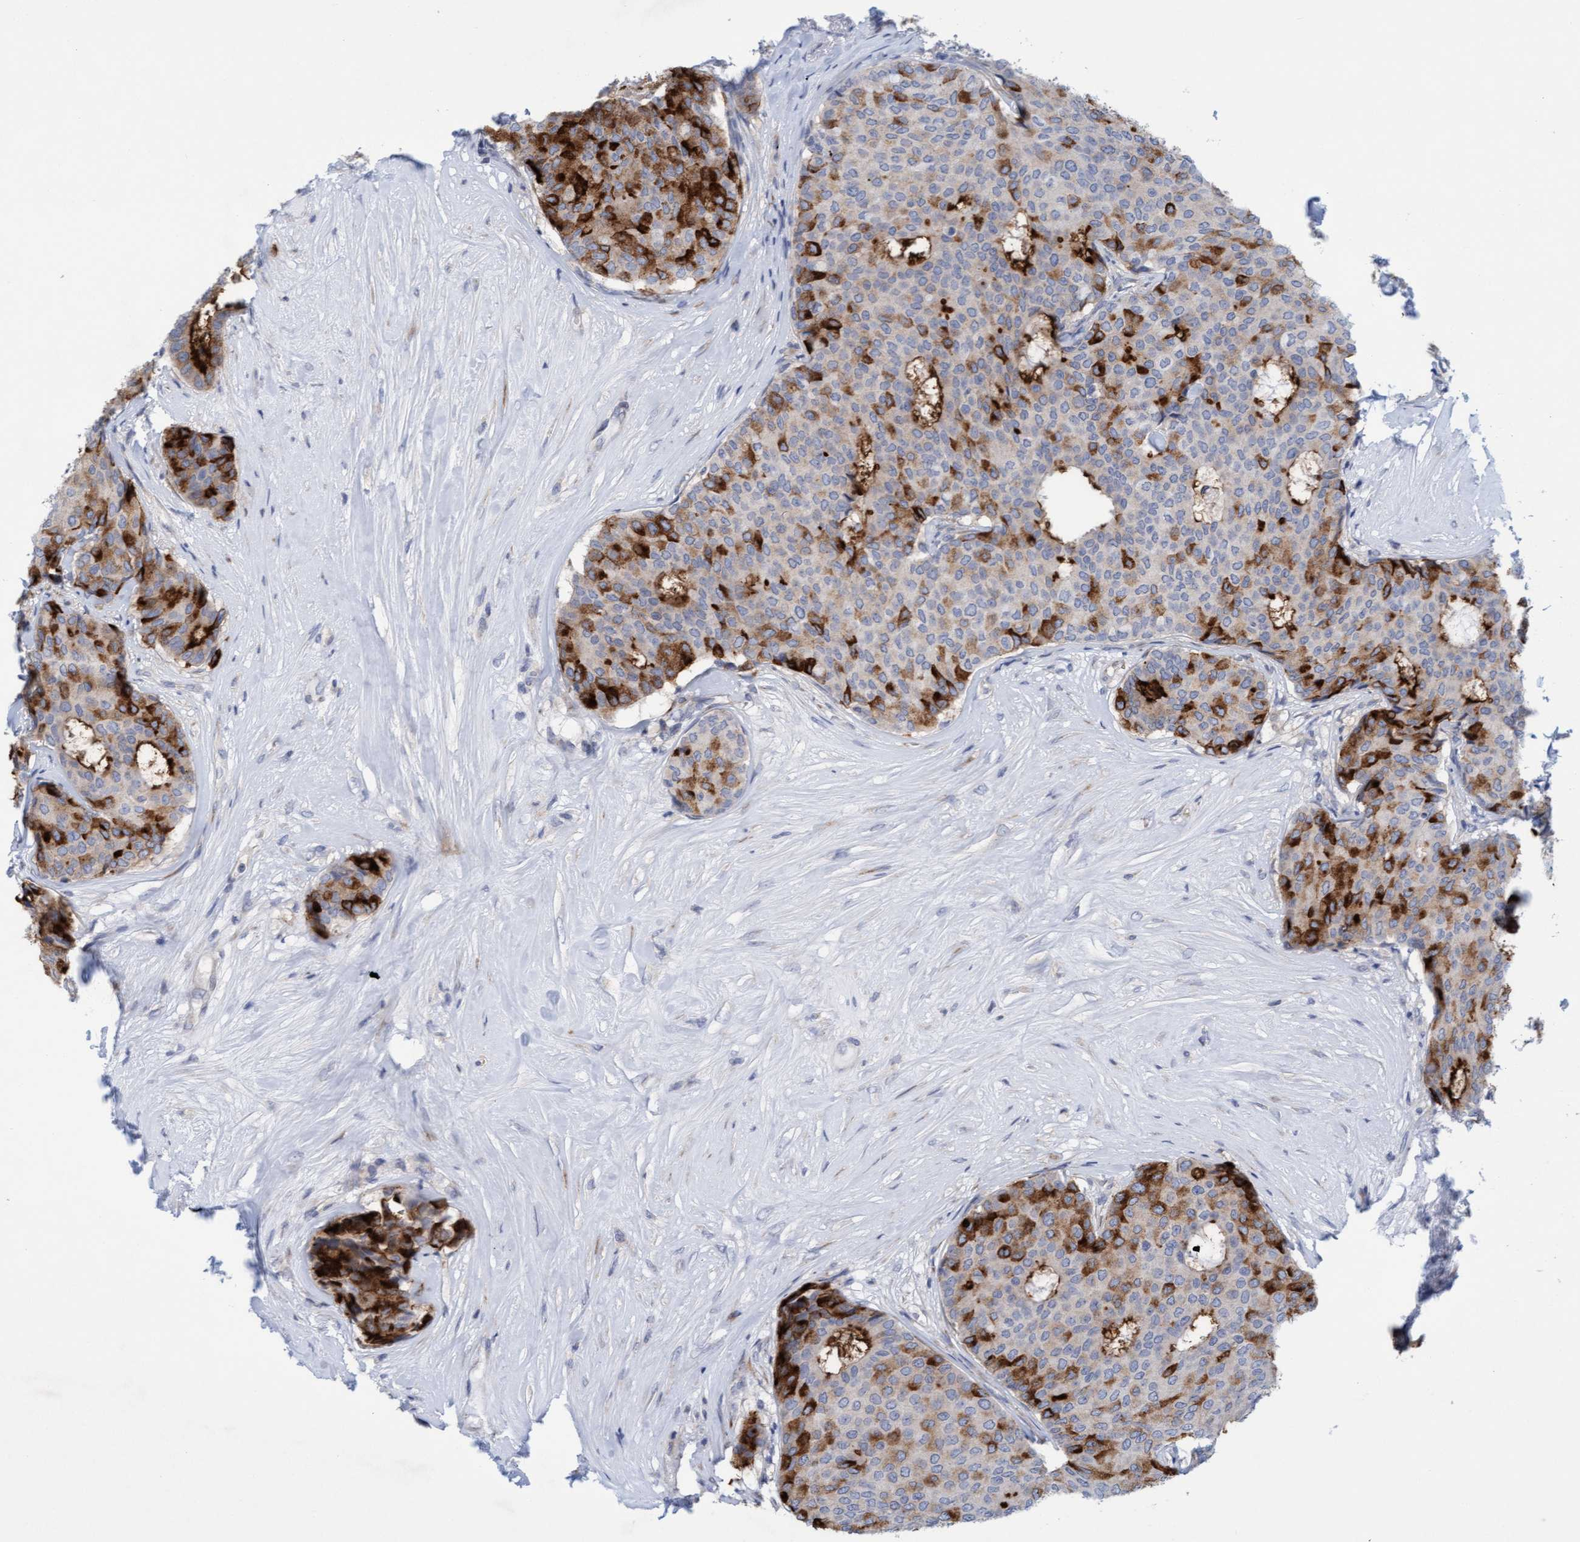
{"staining": {"intensity": "strong", "quantity": "25%-75%", "location": "cytoplasmic/membranous"}, "tissue": "breast cancer", "cell_type": "Tumor cells", "image_type": "cancer", "snomed": [{"axis": "morphology", "description": "Duct carcinoma"}, {"axis": "topography", "description": "Breast"}], "caption": "Tumor cells demonstrate high levels of strong cytoplasmic/membranous staining in about 25%-75% of cells in human invasive ductal carcinoma (breast). (brown staining indicates protein expression, while blue staining denotes nuclei).", "gene": "SLC28A3", "patient": {"sex": "female", "age": 75}}